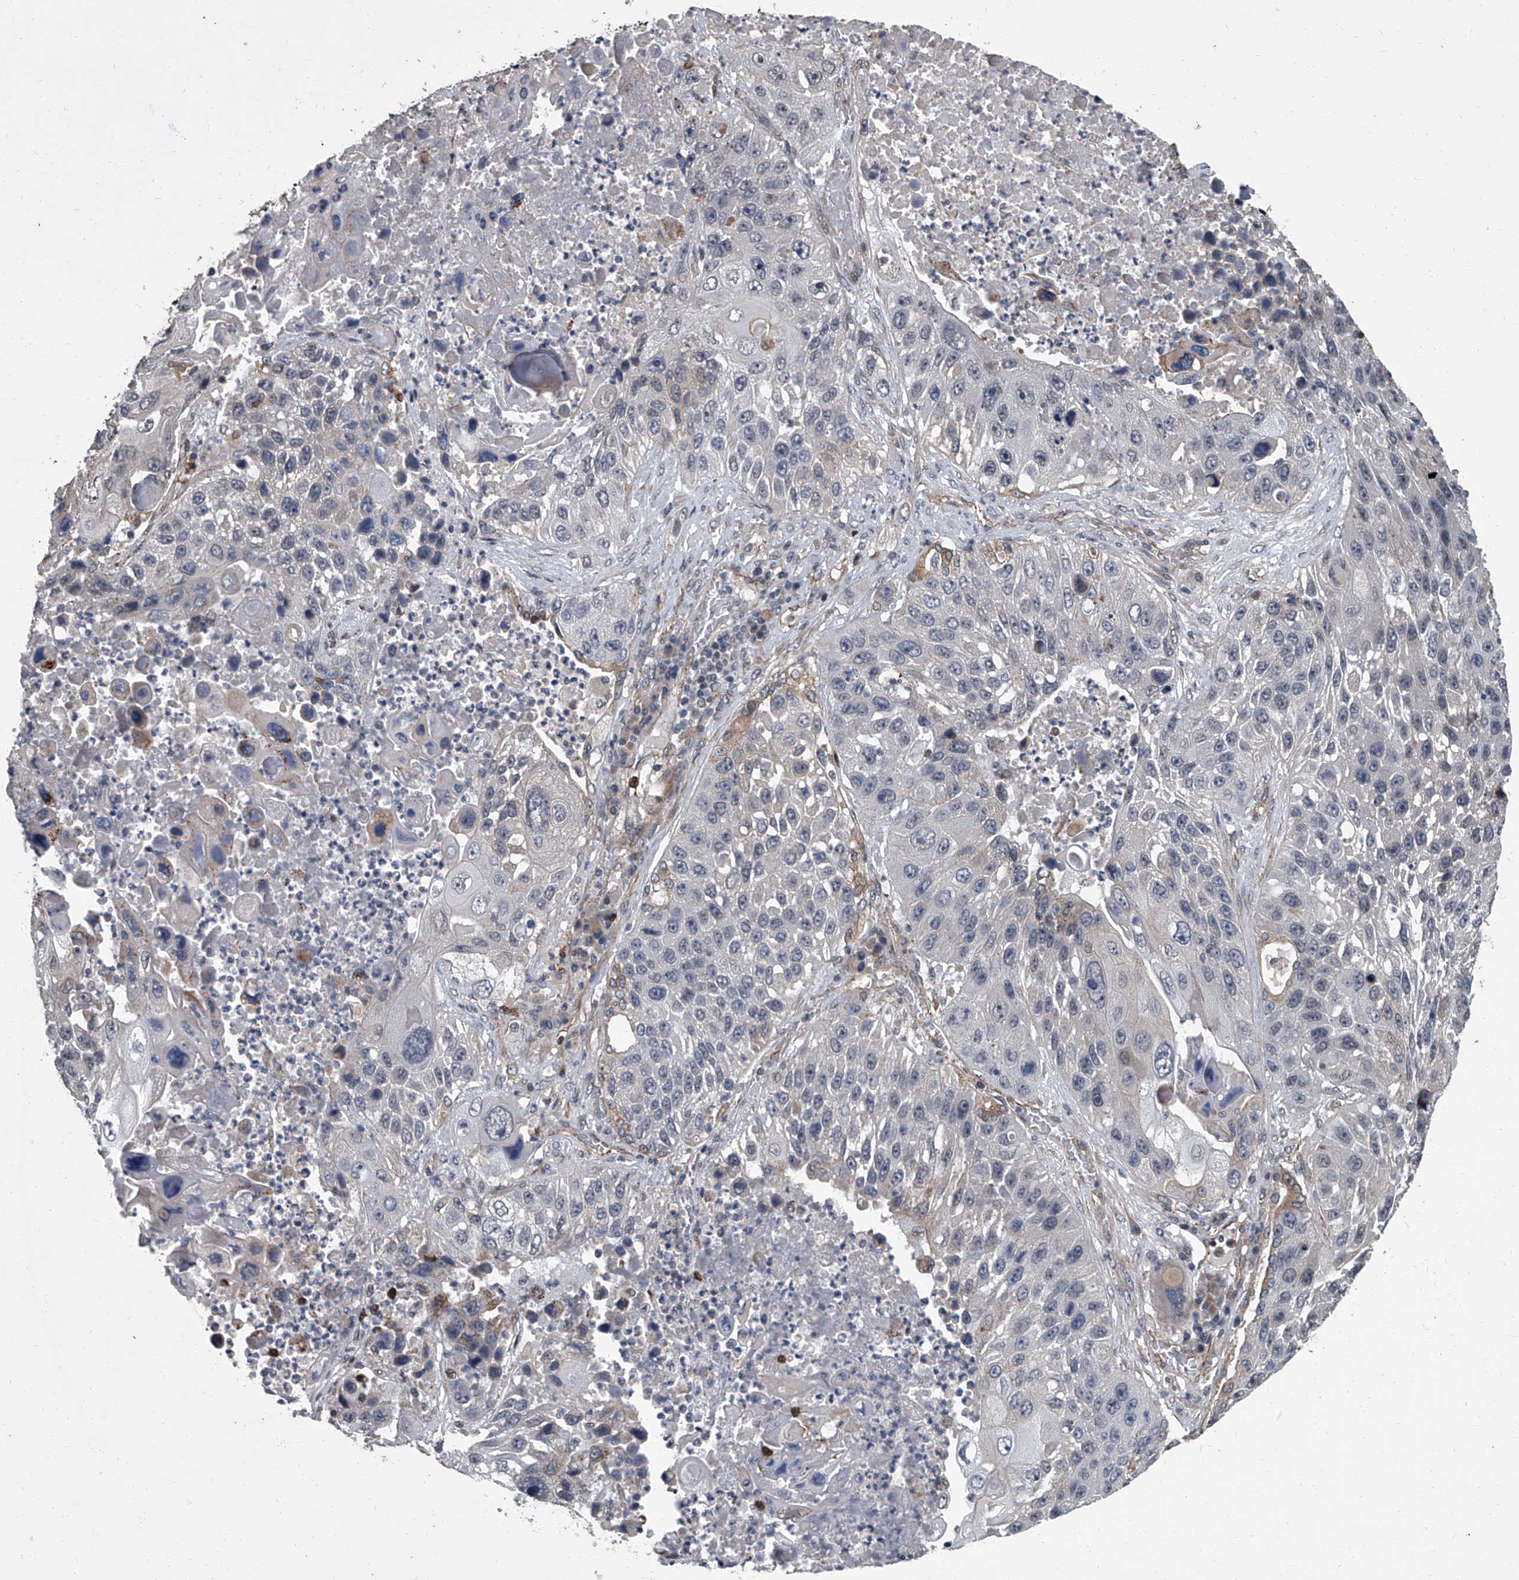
{"staining": {"intensity": "negative", "quantity": "none", "location": "none"}, "tissue": "lung cancer", "cell_type": "Tumor cells", "image_type": "cancer", "snomed": [{"axis": "morphology", "description": "Squamous cell carcinoma, NOS"}, {"axis": "topography", "description": "Lung"}], "caption": "A histopathology image of lung squamous cell carcinoma stained for a protein exhibits no brown staining in tumor cells.", "gene": "SIRT4", "patient": {"sex": "male", "age": 61}}